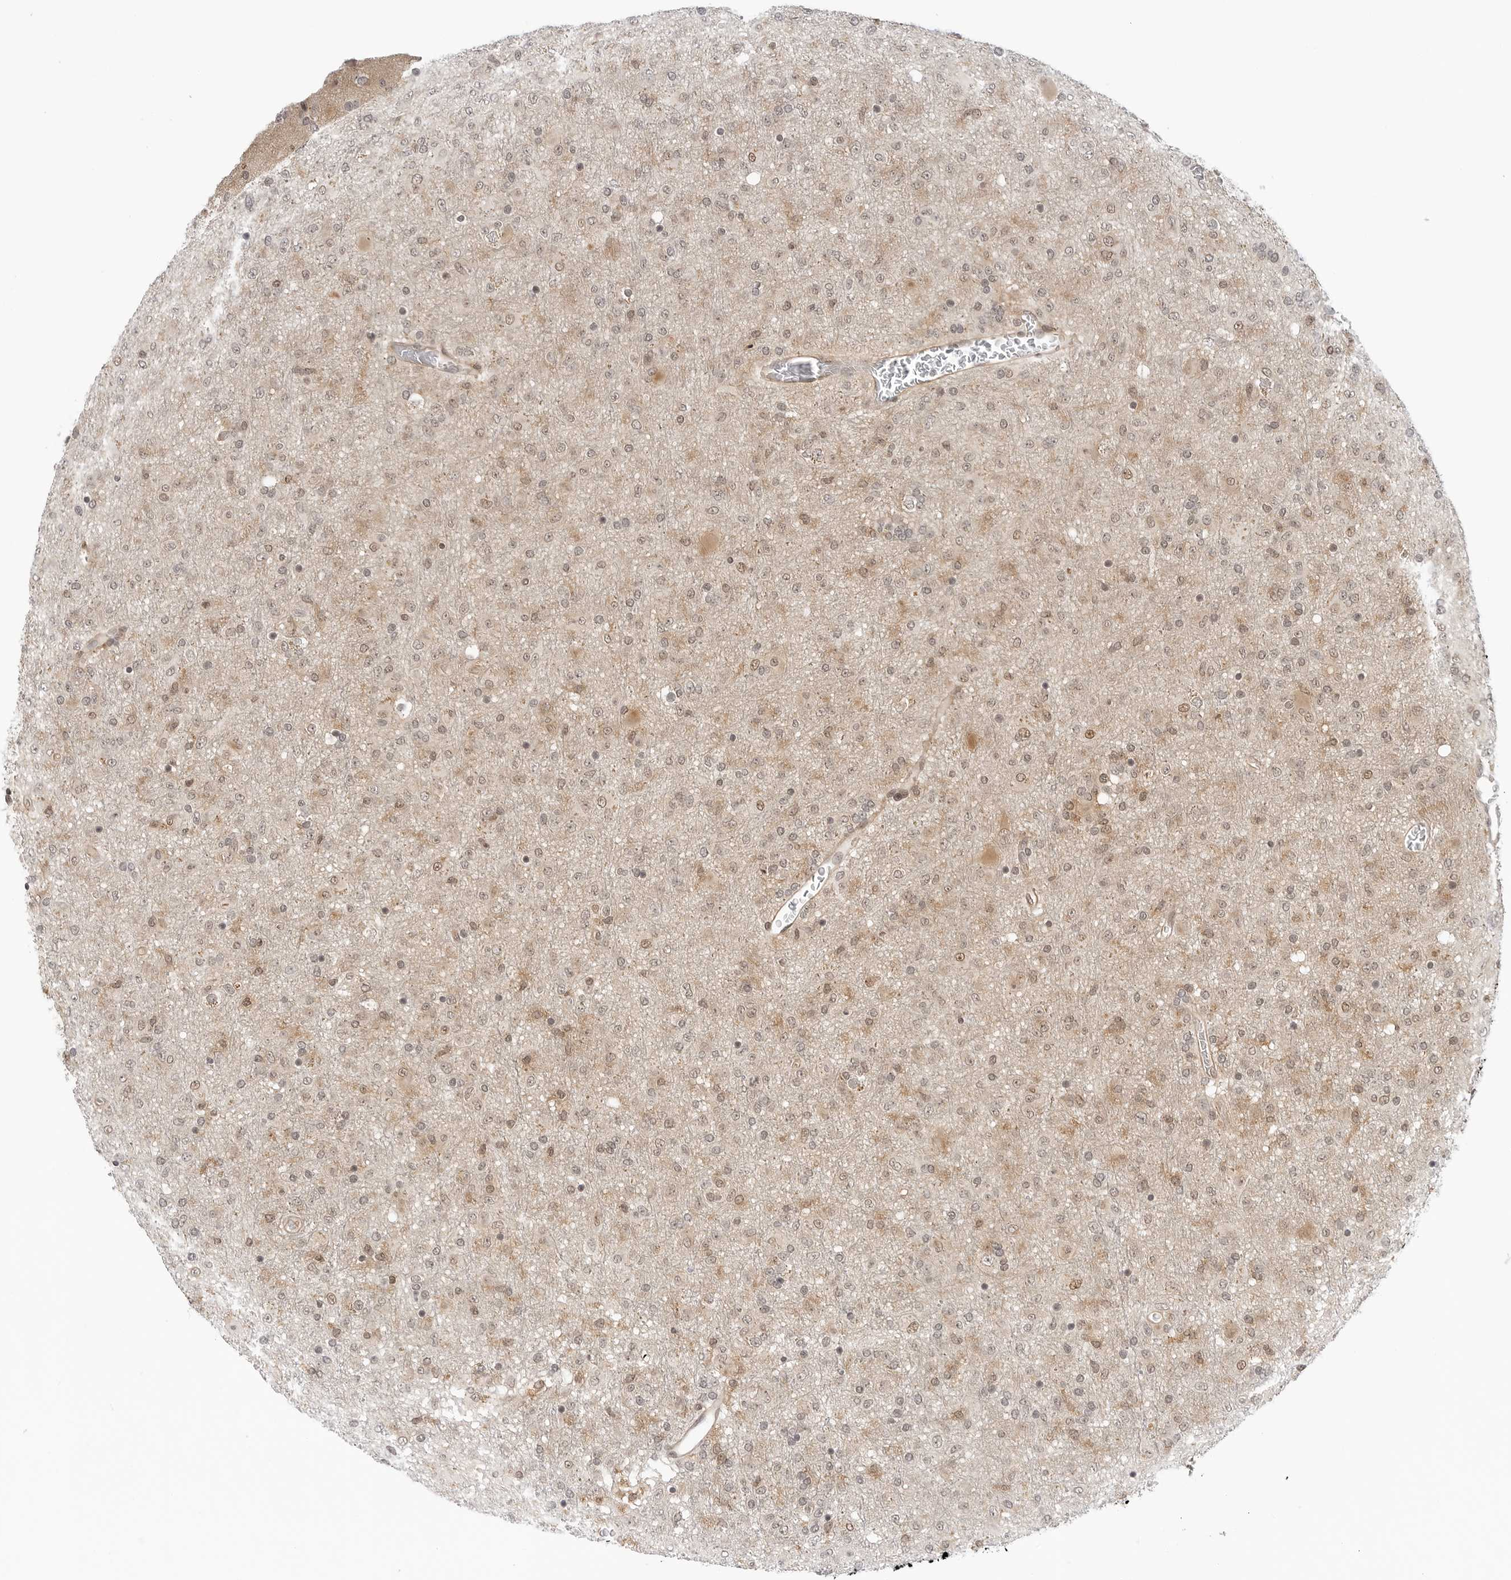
{"staining": {"intensity": "weak", "quantity": "25%-75%", "location": "nuclear"}, "tissue": "glioma", "cell_type": "Tumor cells", "image_type": "cancer", "snomed": [{"axis": "morphology", "description": "Glioma, malignant, Low grade"}, {"axis": "topography", "description": "Brain"}], "caption": "Immunohistochemistry (DAB (3,3'-diaminobenzidine)) staining of human low-grade glioma (malignant) exhibits weak nuclear protein positivity in approximately 25%-75% of tumor cells.", "gene": "MAP2K5", "patient": {"sex": "male", "age": 65}}